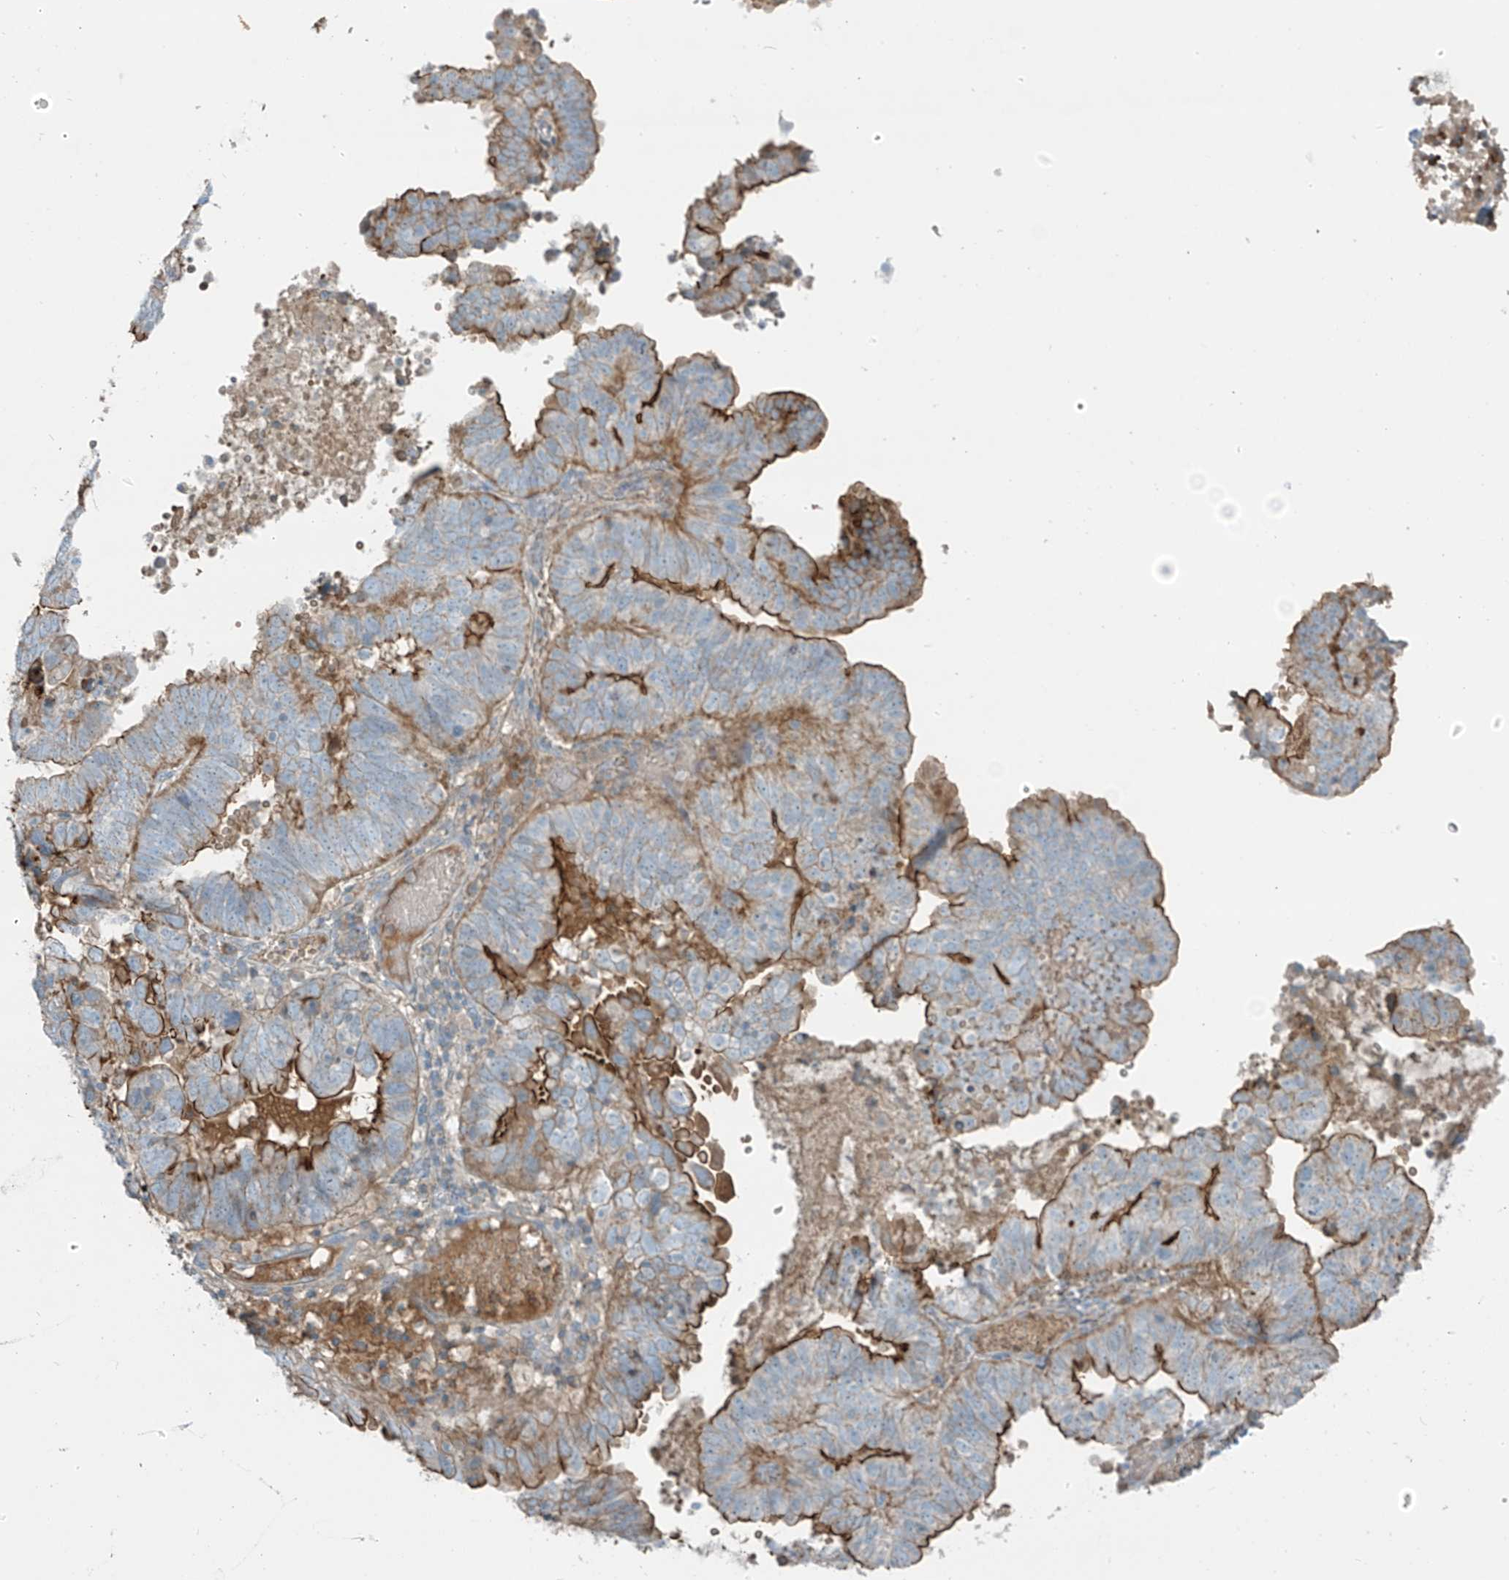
{"staining": {"intensity": "moderate", "quantity": ">75%", "location": "cytoplasmic/membranous"}, "tissue": "endometrial cancer", "cell_type": "Tumor cells", "image_type": "cancer", "snomed": [{"axis": "morphology", "description": "Adenocarcinoma, NOS"}, {"axis": "topography", "description": "Uterus"}], "caption": "This photomicrograph reveals endometrial adenocarcinoma stained with IHC to label a protein in brown. The cytoplasmic/membranous of tumor cells show moderate positivity for the protein. Nuclei are counter-stained blue.", "gene": "FAM131C", "patient": {"sex": "female", "age": 77}}